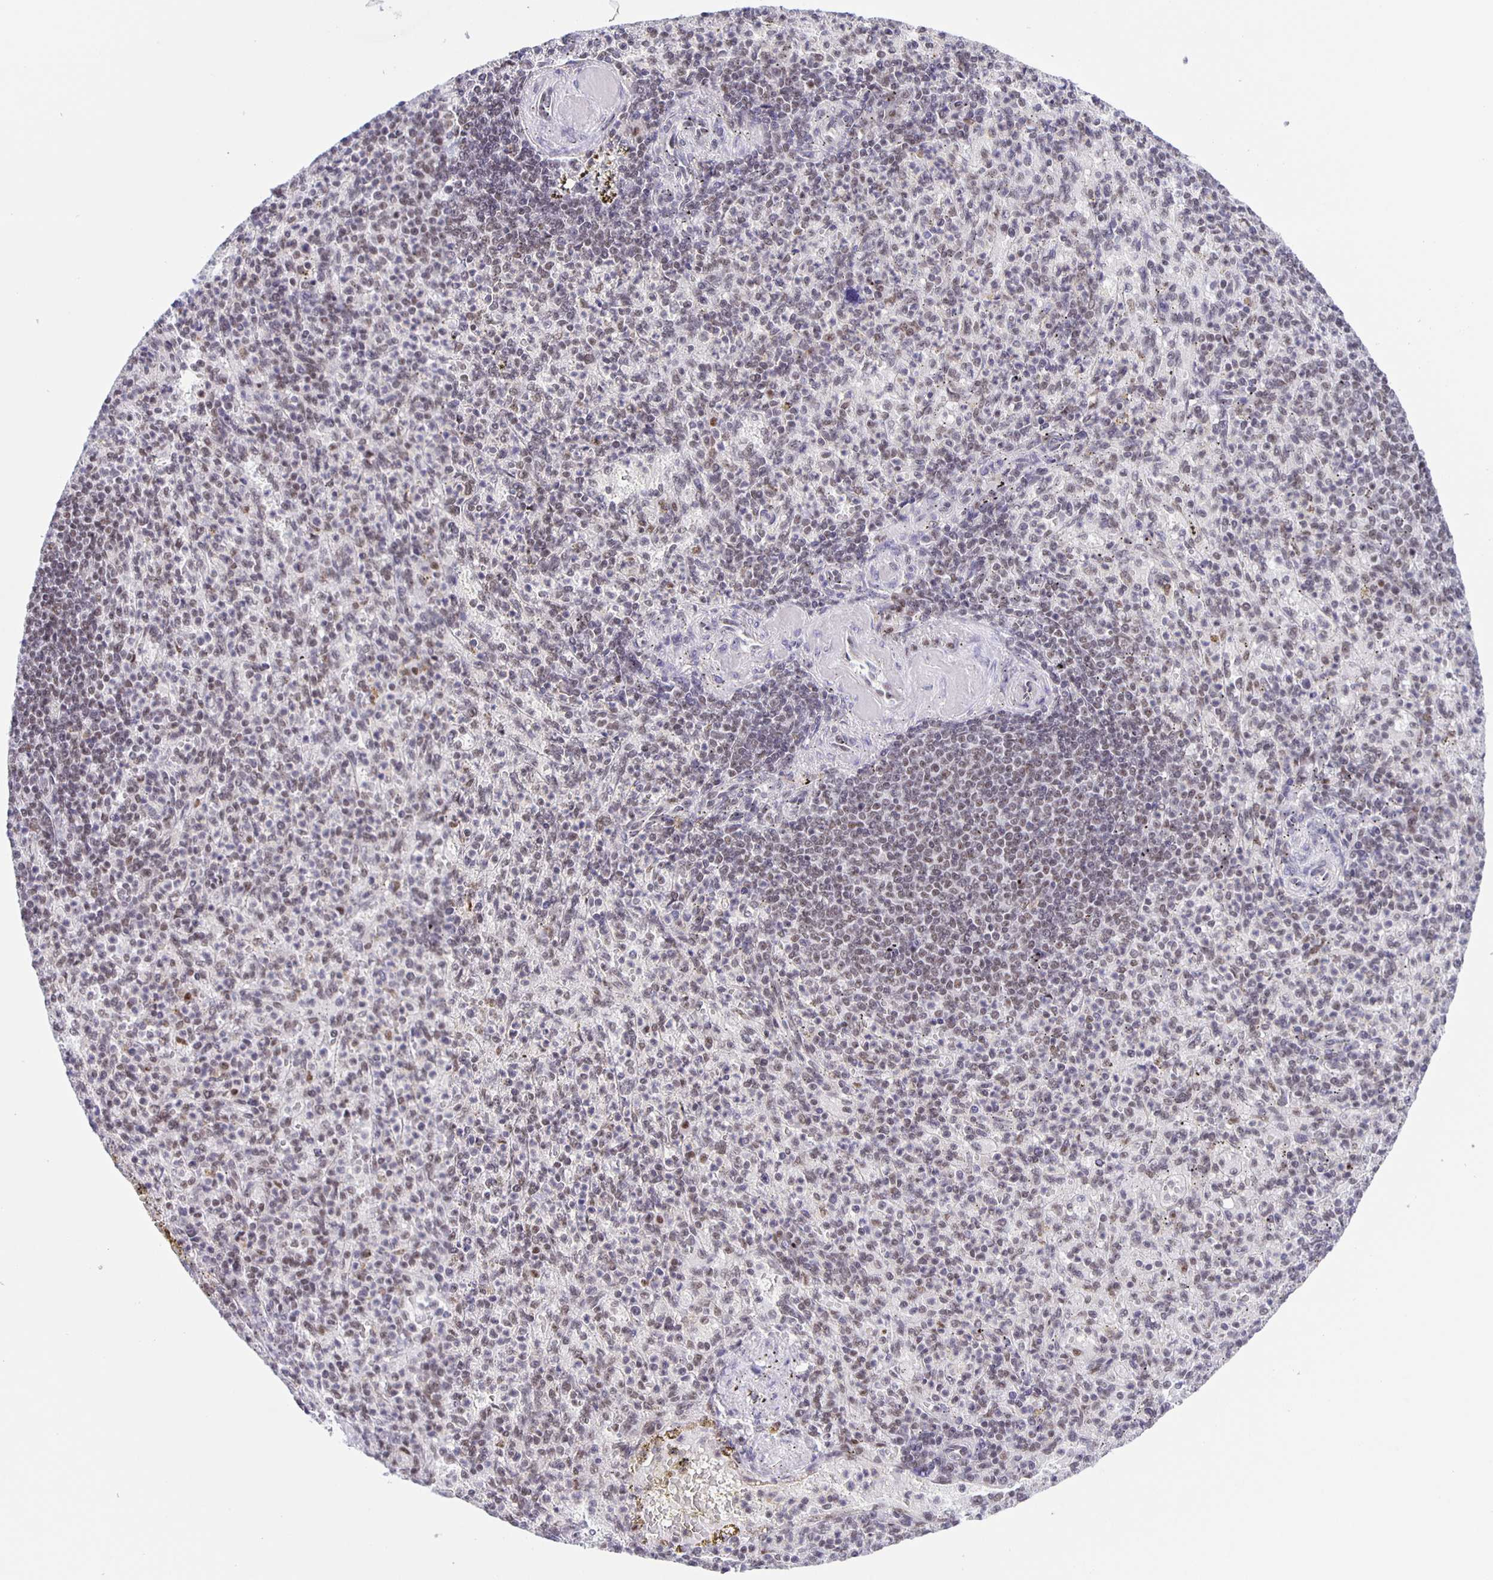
{"staining": {"intensity": "moderate", "quantity": "<25%", "location": "nuclear"}, "tissue": "spleen", "cell_type": "Cells in red pulp", "image_type": "normal", "snomed": [{"axis": "morphology", "description": "Normal tissue, NOS"}, {"axis": "topography", "description": "Spleen"}], "caption": "Human spleen stained with a brown dye shows moderate nuclear positive positivity in about <25% of cells in red pulp.", "gene": "ZRANB2", "patient": {"sex": "female", "age": 74}}